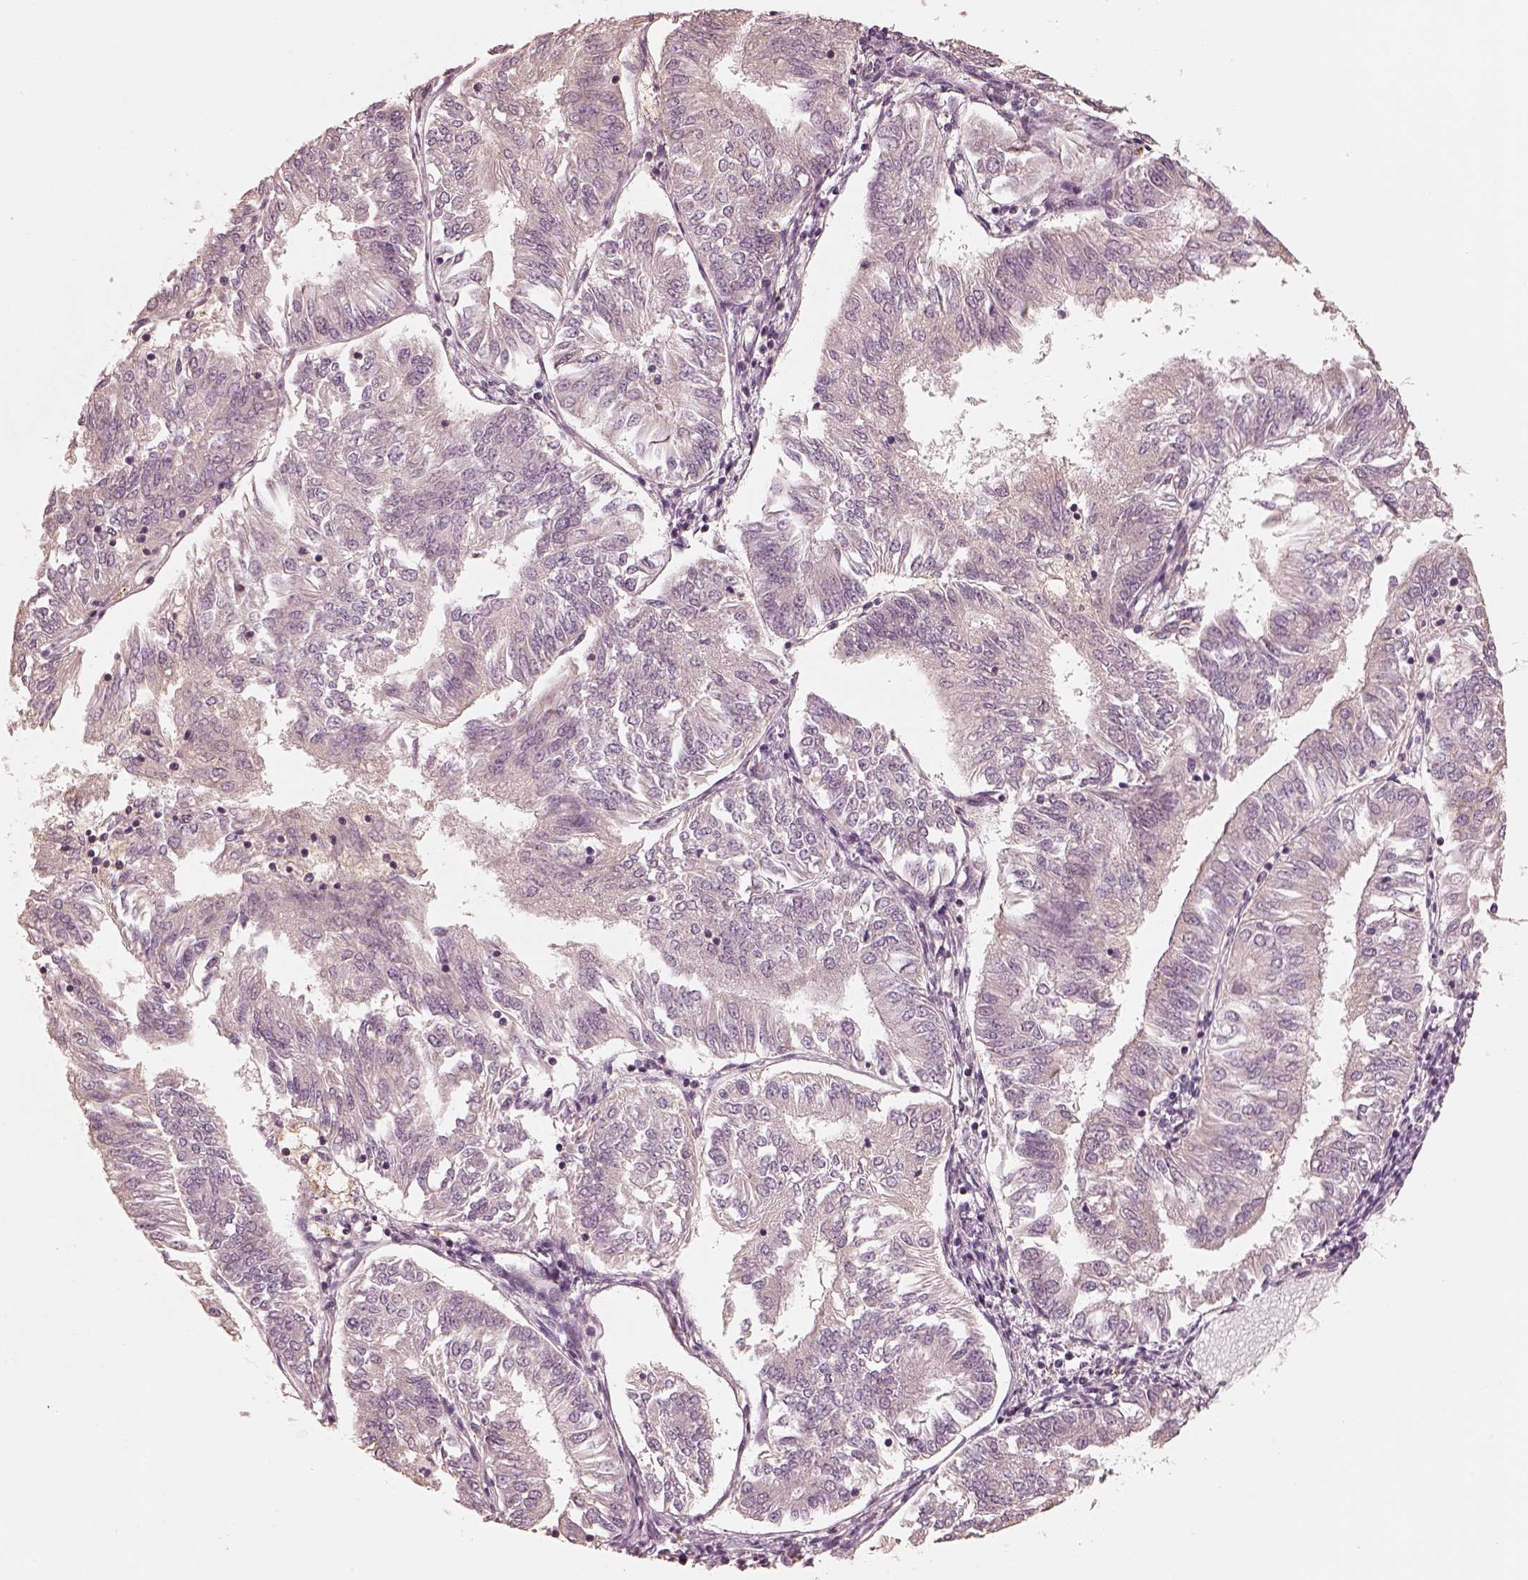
{"staining": {"intensity": "negative", "quantity": "none", "location": "none"}, "tissue": "endometrial cancer", "cell_type": "Tumor cells", "image_type": "cancer", "snomed": [{"axis": "morphology", "description": "Adenocarcinoma, NOS"}, {"axis": "topography", "description": "Endometrium"}], "caption": "This is a photomicrograph of IHC staining of endometrial cancer, which shows no positivity in tumor cells.", "gene": "SLC25A46", "patient": {"sex": "female", "age": 58}}